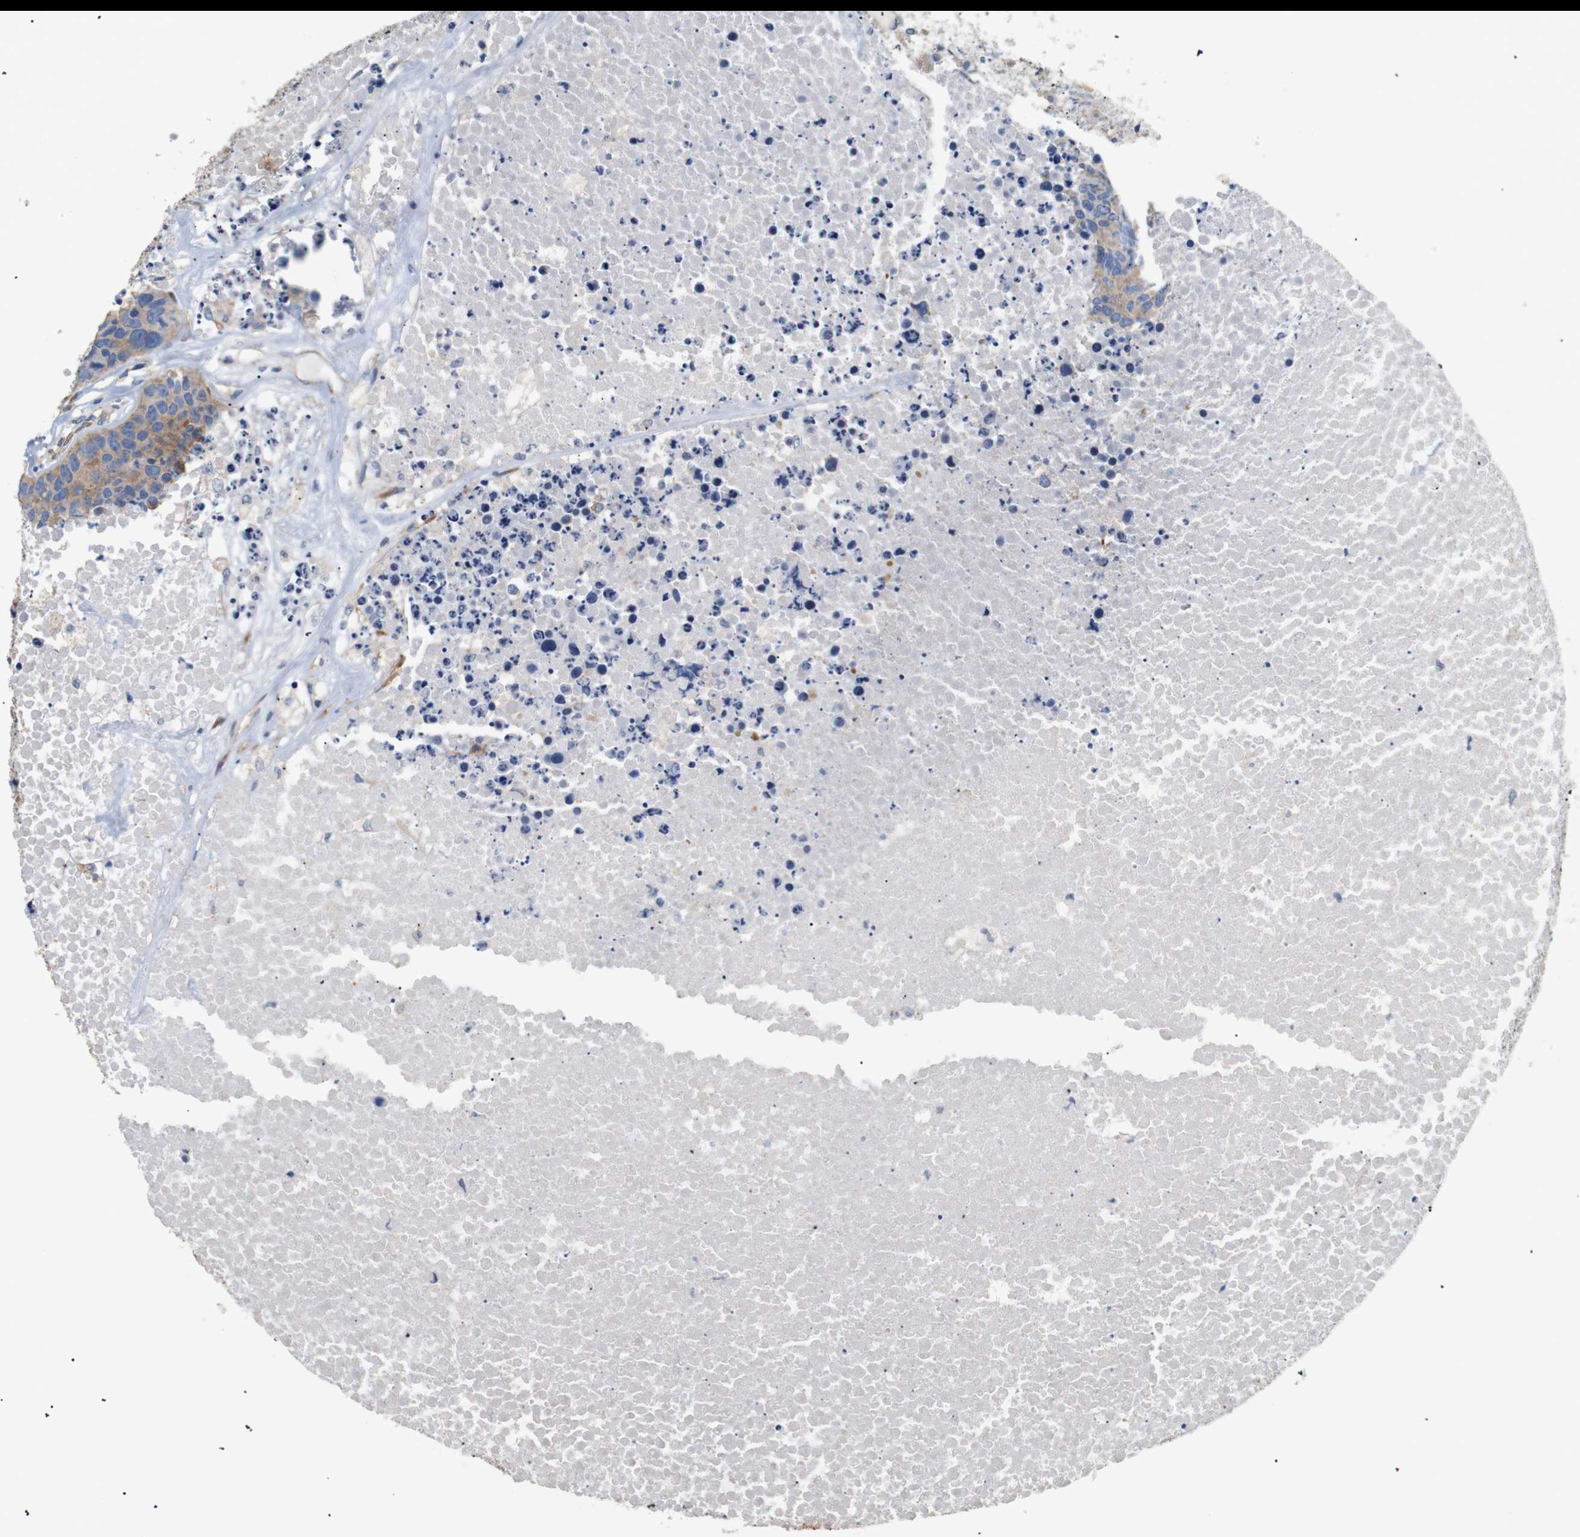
{"staining": {"intensity": "moderate", "quantity": "25%-75%", "location": "cytoplasmic/membranous"}, "tissue": "carcinoid", "cell_type": "Tumor cells", "image_type": "cancer", "snomed": [{"axis": "morphology", "description": "Carcinoid, malignant, NOS"}, {"axis": "topography", "description": "Lung"}], "caption": "The image shows staining of malignant carcinoid, revealing moderate cytoplasmic/membranous protein staining (brown color) within tumor cells.", "gene": "TRIM5", "patient": {"sex": "male", "age": 60}}